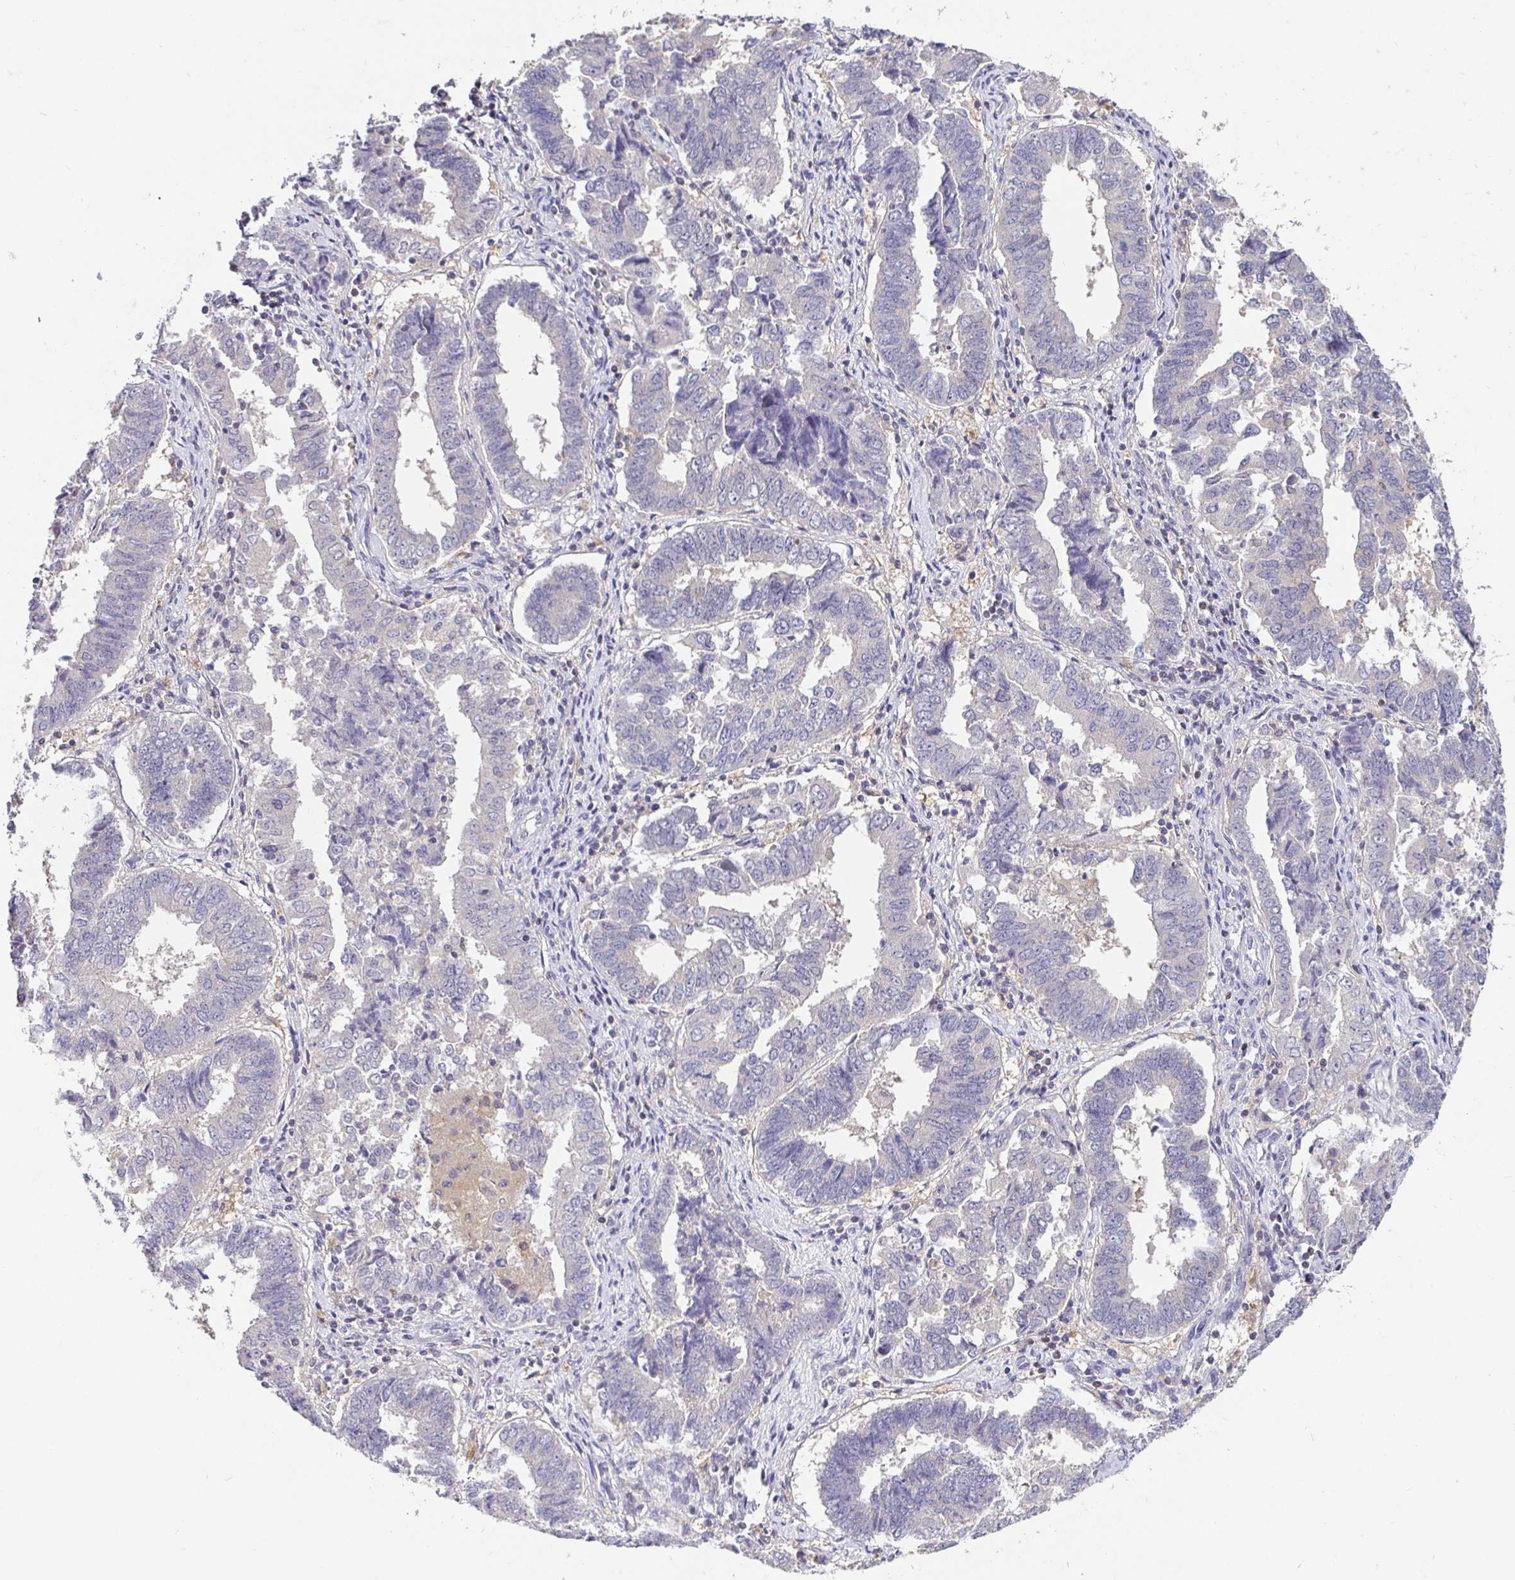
{"staining": {"intensity": "negative", "quantity": "none", "location": "none"}, "tissue": "endometrial cancer", "cell_type": "Tumor cells", "image_type": "cancer", "snomed": [{"axis": "morphology", "description": "Adenocarcinoma, NOS"}, {"axis": "topography", "description": "Endometrium"}], "caption": "This is an immunohistochemistry histopathology image of human endometrial adenocarcinoma. There is no expression in tumor cells.", "gene": "SATB1", "patient": {"sex": "female", "age": 72}}